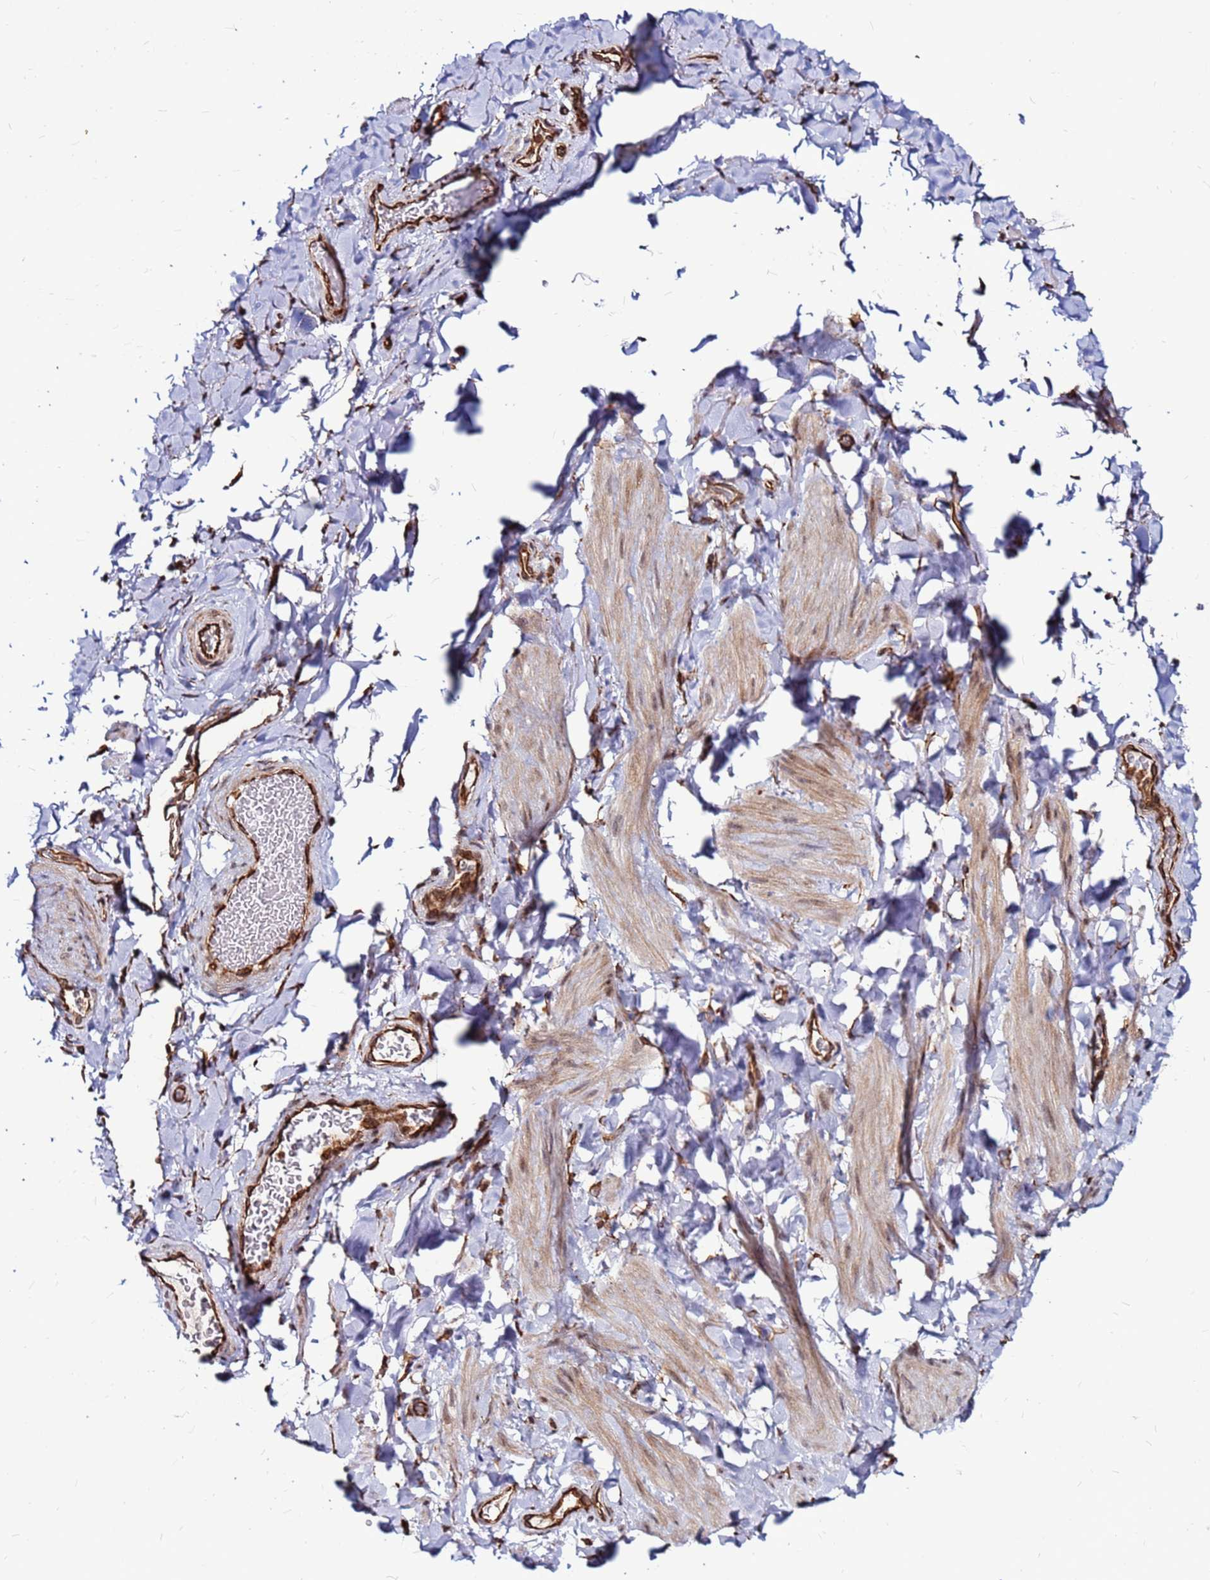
{"staining": {"intensity": "strong", "quantity": ">75%", "location": "cytoplasmic/membranous,nuclear"}, "tissue": "soft tissue", "cell_type": "Fibroblasts", "image_type": "normal", "snomed": [{"axis": "morphology", "description": "Normal tissue, NOS"}, {"axis": "topography", "description": "Soft tissue"}, {"axis": "topography", "description": "Vascular tissue"}], "caption": "DAB (3,3'-diaminobenzidine) immunohistochemical staining of benign soft tissue exhibits strong cytoplasmic/membranous,nuclear protein expression in about >75% of fibroblasts.", "gene": "CLK3", "patient": {"sex": "male", "age": 54}}